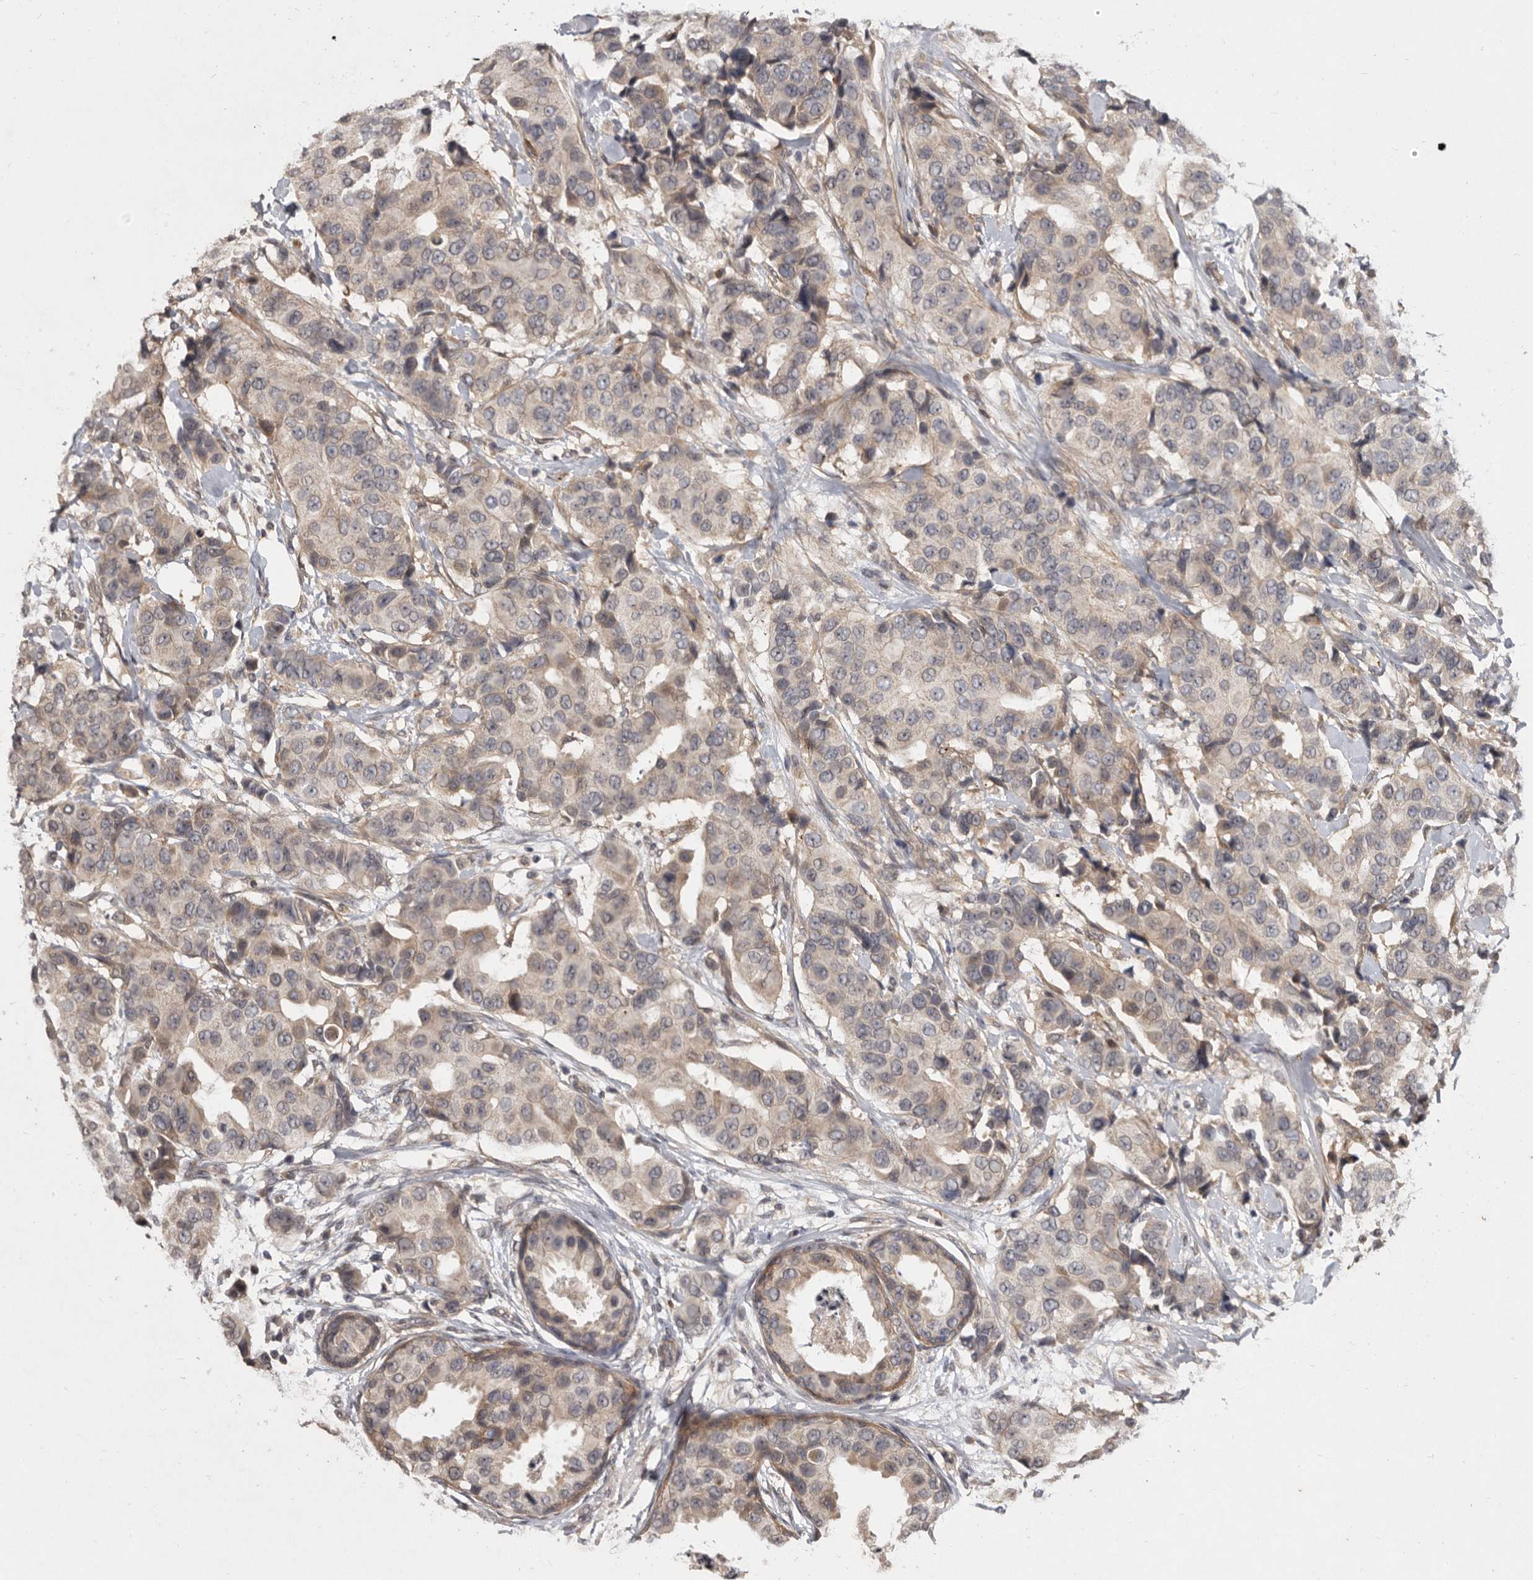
{"staining": {"intensity": "weak", "quantity": "25%-75%", "location": "cytoplasmic/membranous"}, "tissue": "breast cancer", "cell_type": "Tumor cells", "image_type": "cancer", "snomed": [{"axis": "morphology", "description": "Normal tissue, NOS"}, {"axis": "morphology", "description": "Duct carcinoma"}, {"axis": "topography", "description": "Breast"}], "caption": "There is low levels of weak cytoplasmic/membranous positivity in tumor cells of breast cancer (infiltrating ductal carcinoma), as demonstrated by immunohistochemical staining (brown color).", "gene": "DNAJC28", "patient": {"sex": "female", "age": 39}}